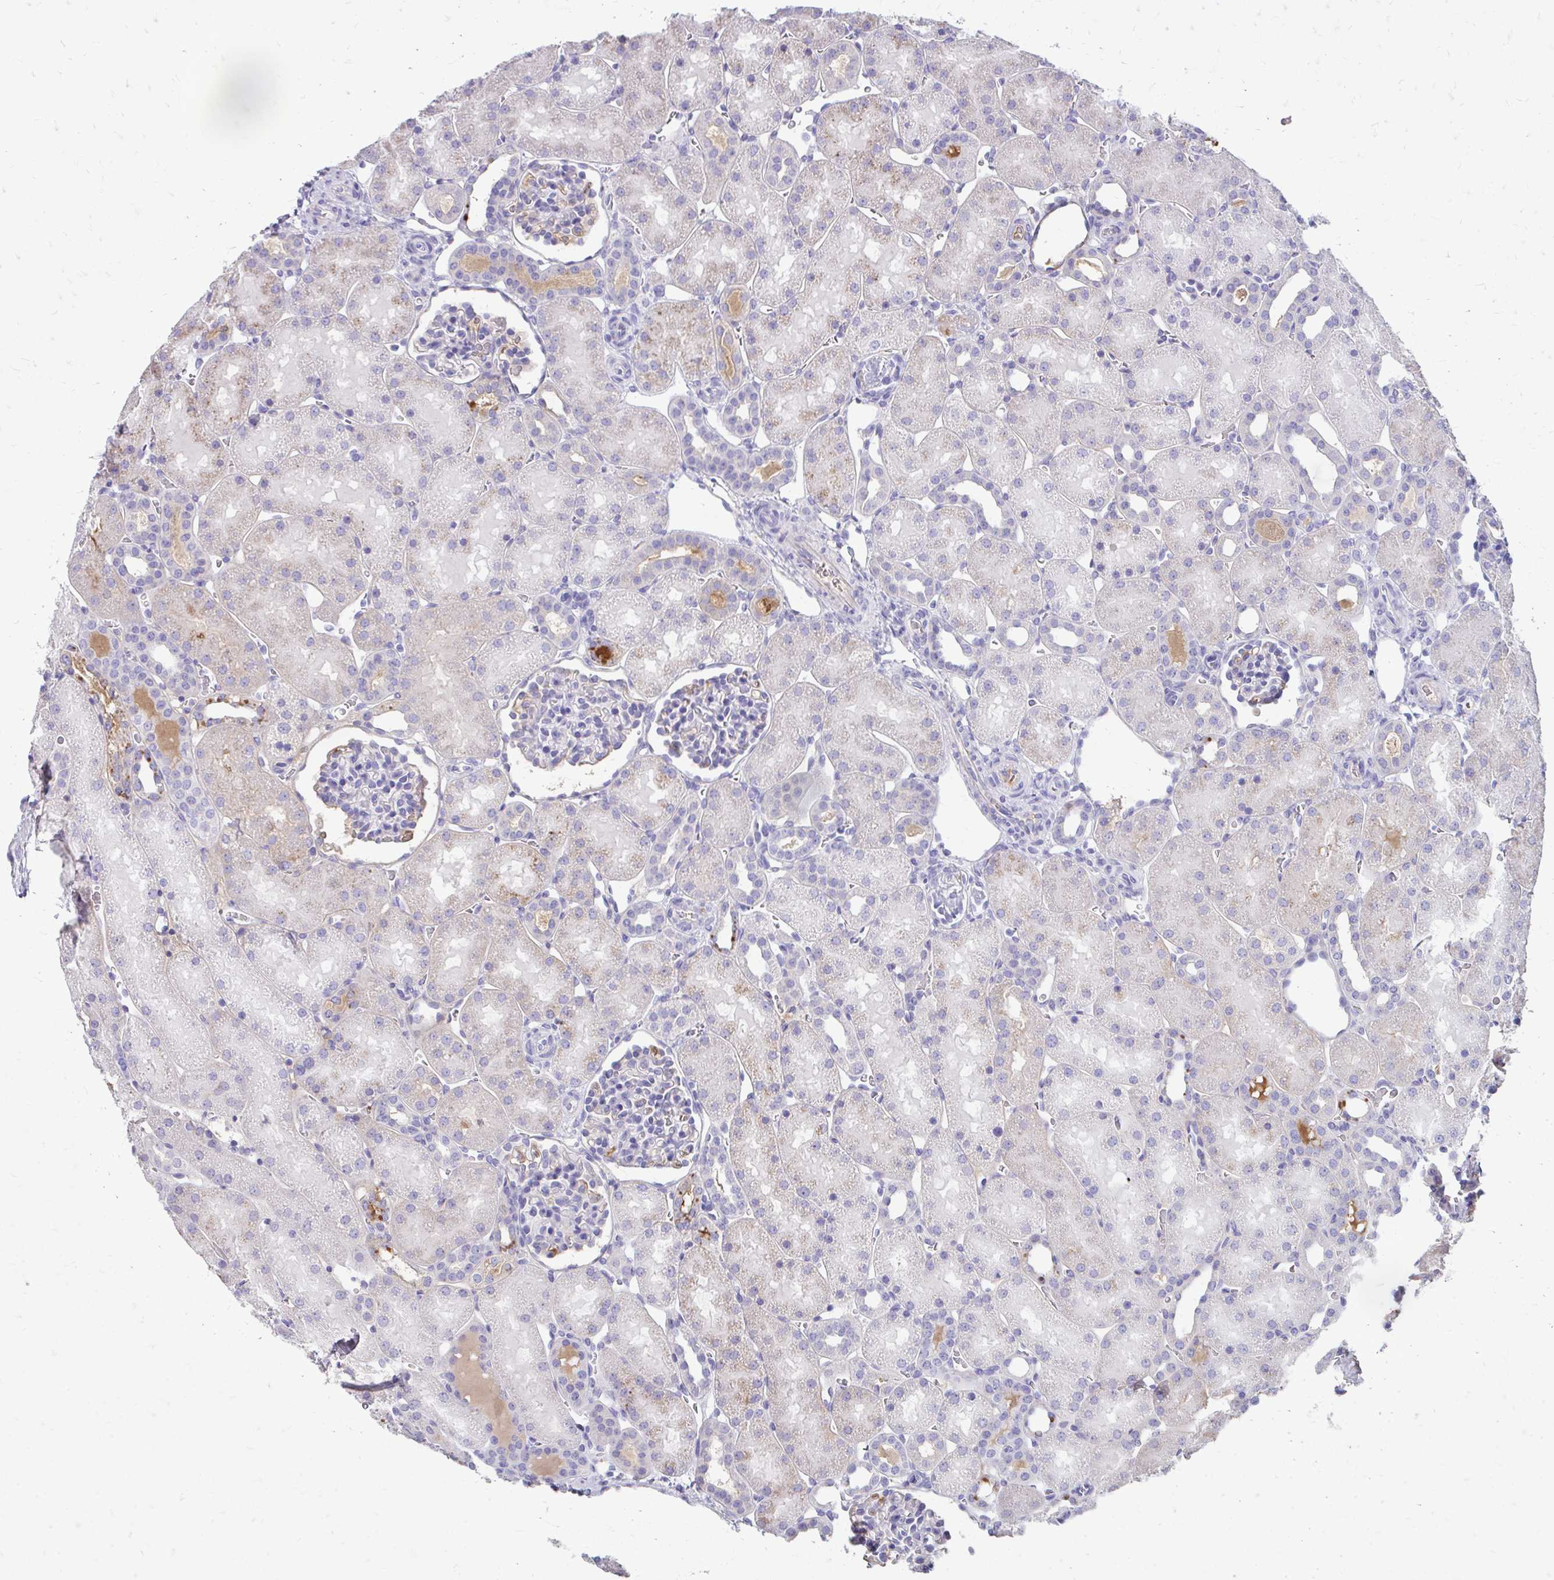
{"staining": {"intensity": "negative", "quantity": "none", "location": "none"}, "tissue": "kidney", "cell_type": "Cells in glomeruli", "image_type": "normal", "snomed": [{"axis": "morphology", "description": "Normal tissue, NOS"}, {"axis": "topography", "description": "Kidney"}], "caption": "There is no significant positivity in cells in glomeruli of kidney. Nuclei are stained in blue.", "gene": "CFH", "patient": {"sex": "male", "age": 2}}